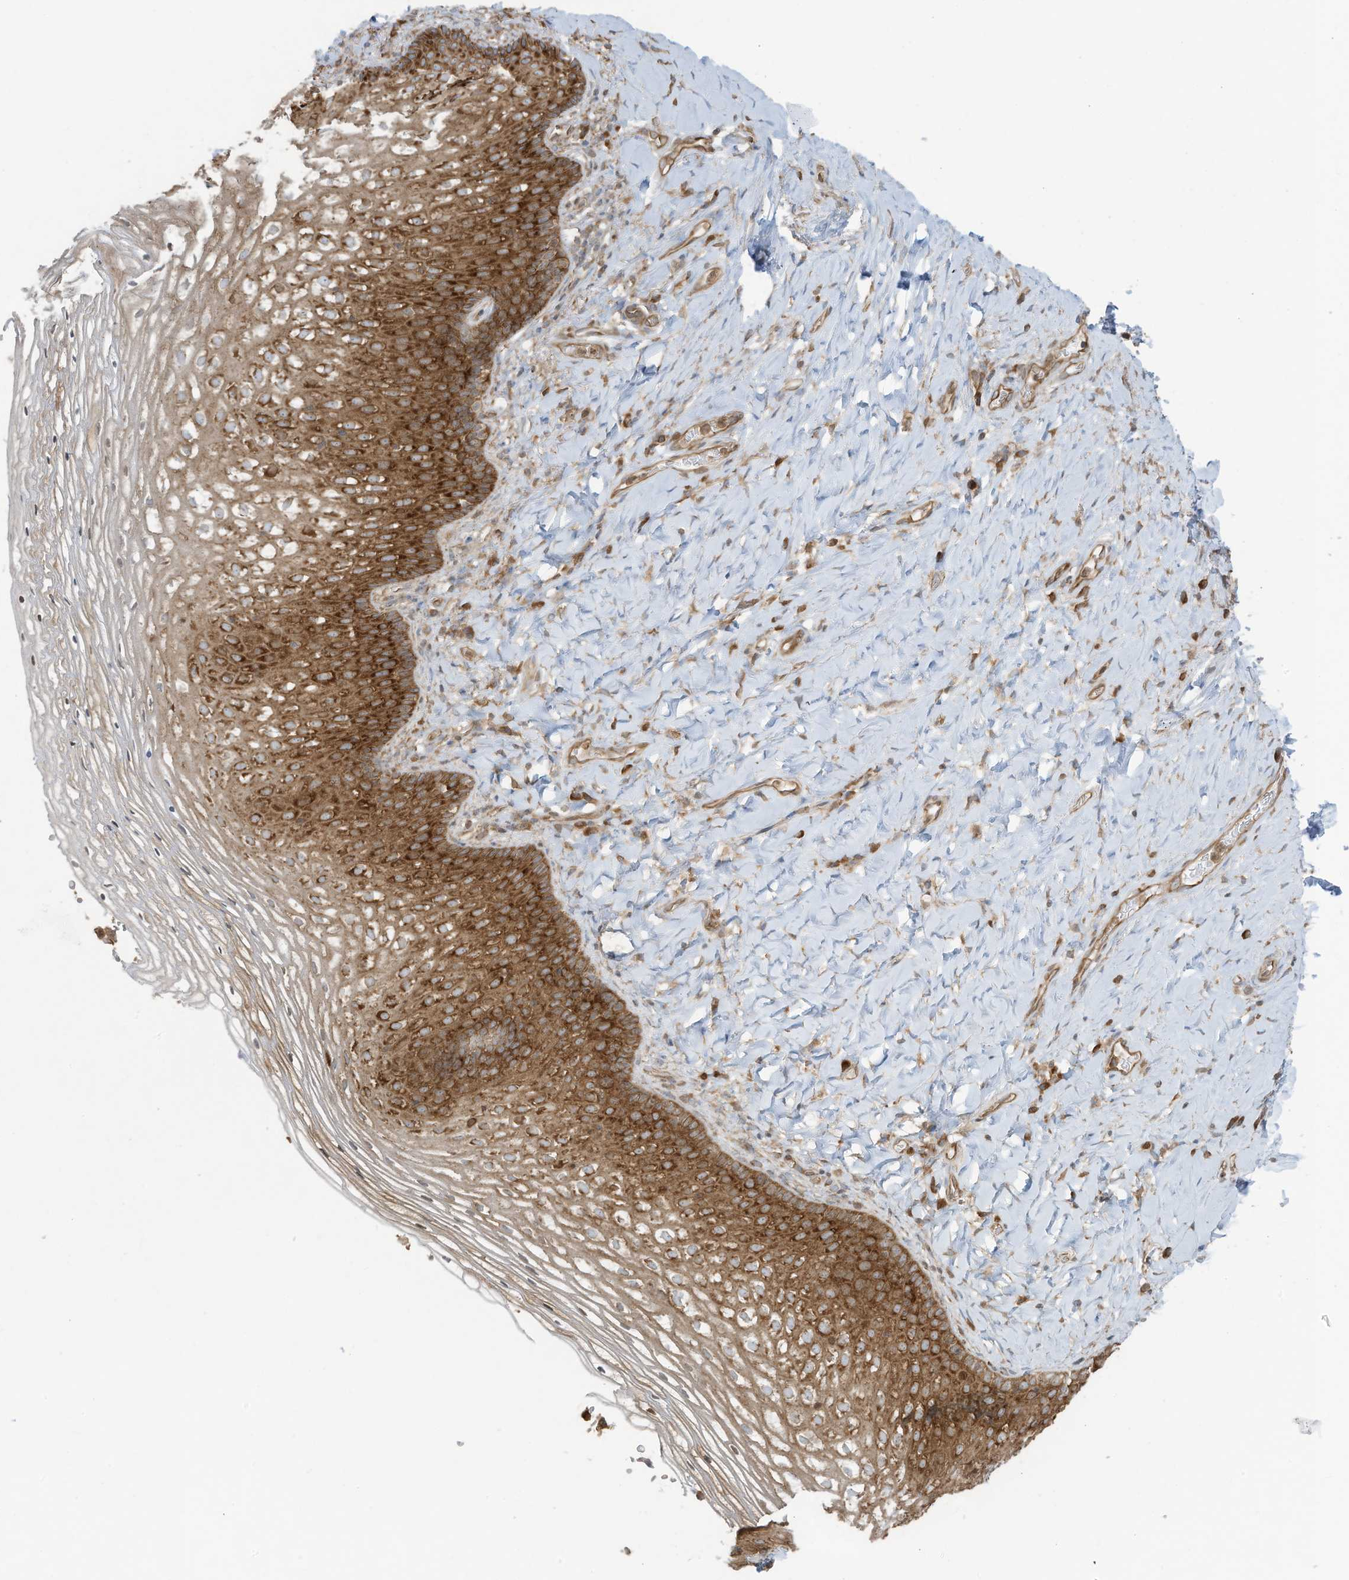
{"staining": {"intensity": "strong", "quantity": "25%-75%", "location": "cytoplasmic/membranous"}, "tissue": "vagina", "cell_type": "Squamous epithelial cells", "image_type": "normal", "snomed": [{"axis": "morphology", "description": "Normal tissue, NOS"}, {"axis": "topography", "description": "Vagina"}], "caption": "The image shows a brown stain indicating the presence of a protein in the cytoplasmic/membranous of squamous epithelial cells in vagina. The protein of interest is stained brown, and the nuclei are stained in blue (DAB IHC with brightfield microscopy, high magnification).", "gene": "OLA1", "patient": {"sex": "female", "age": 60}}